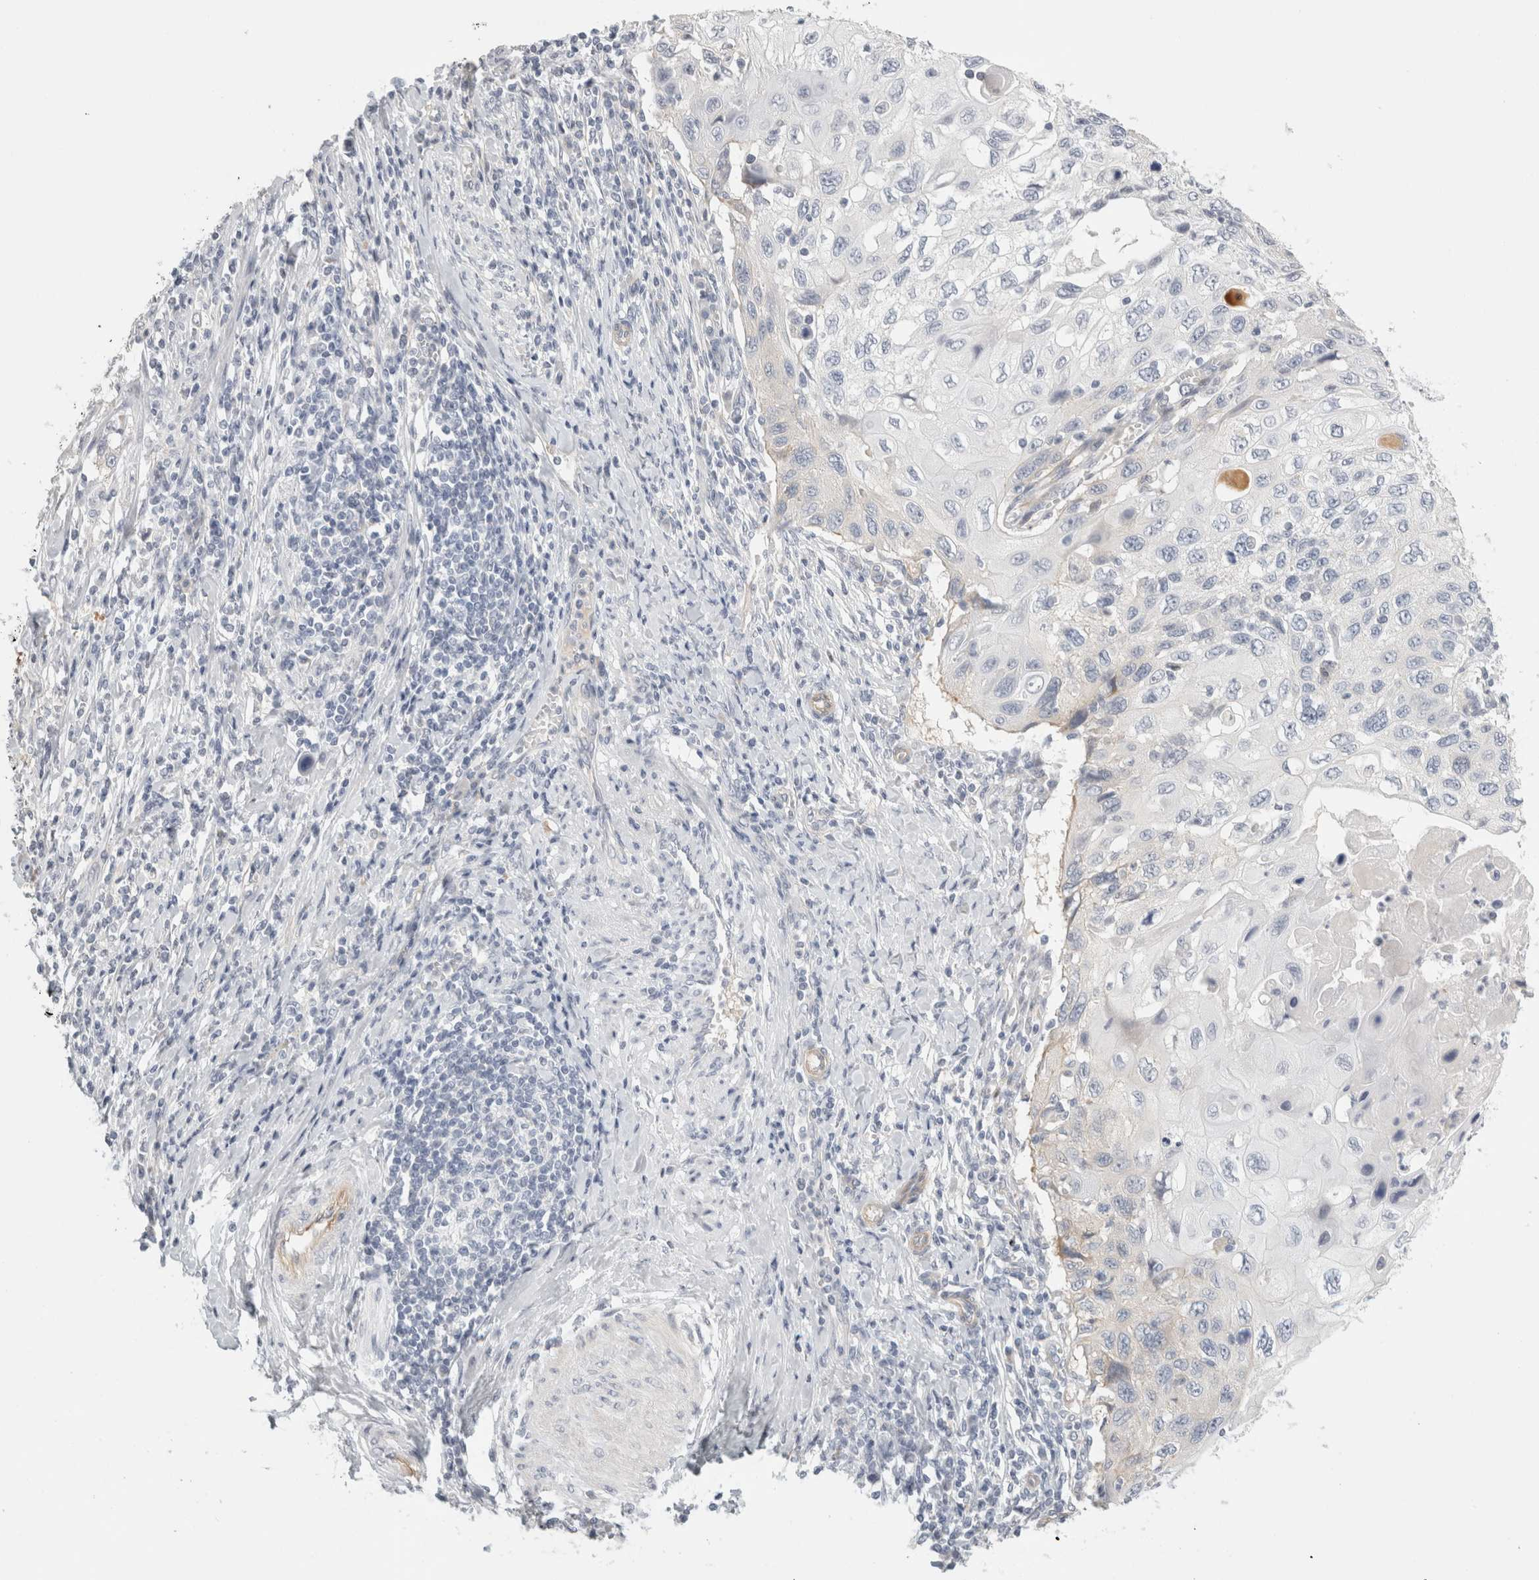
{"staining": {"intensity": "negative", "quantity": "none", "location": "none"}, "tissue": "cervical cancer", "cell_type": "Tumor cells", "image_type": "cancer", "snomed": [{"axis": "morphology", "description": "Squamous cell carcinoma, NOS"}, {"axis": "topography", "description": "Cervix"}], "caption": "Immunohistochemistry micrograph of human cervical squamous cell carcinoma stained for a protein (brown), which demonstrates no positivity in tumor cells.", "gene": "FBLIM1", "patient": {"sex": "female", "age": 70}}